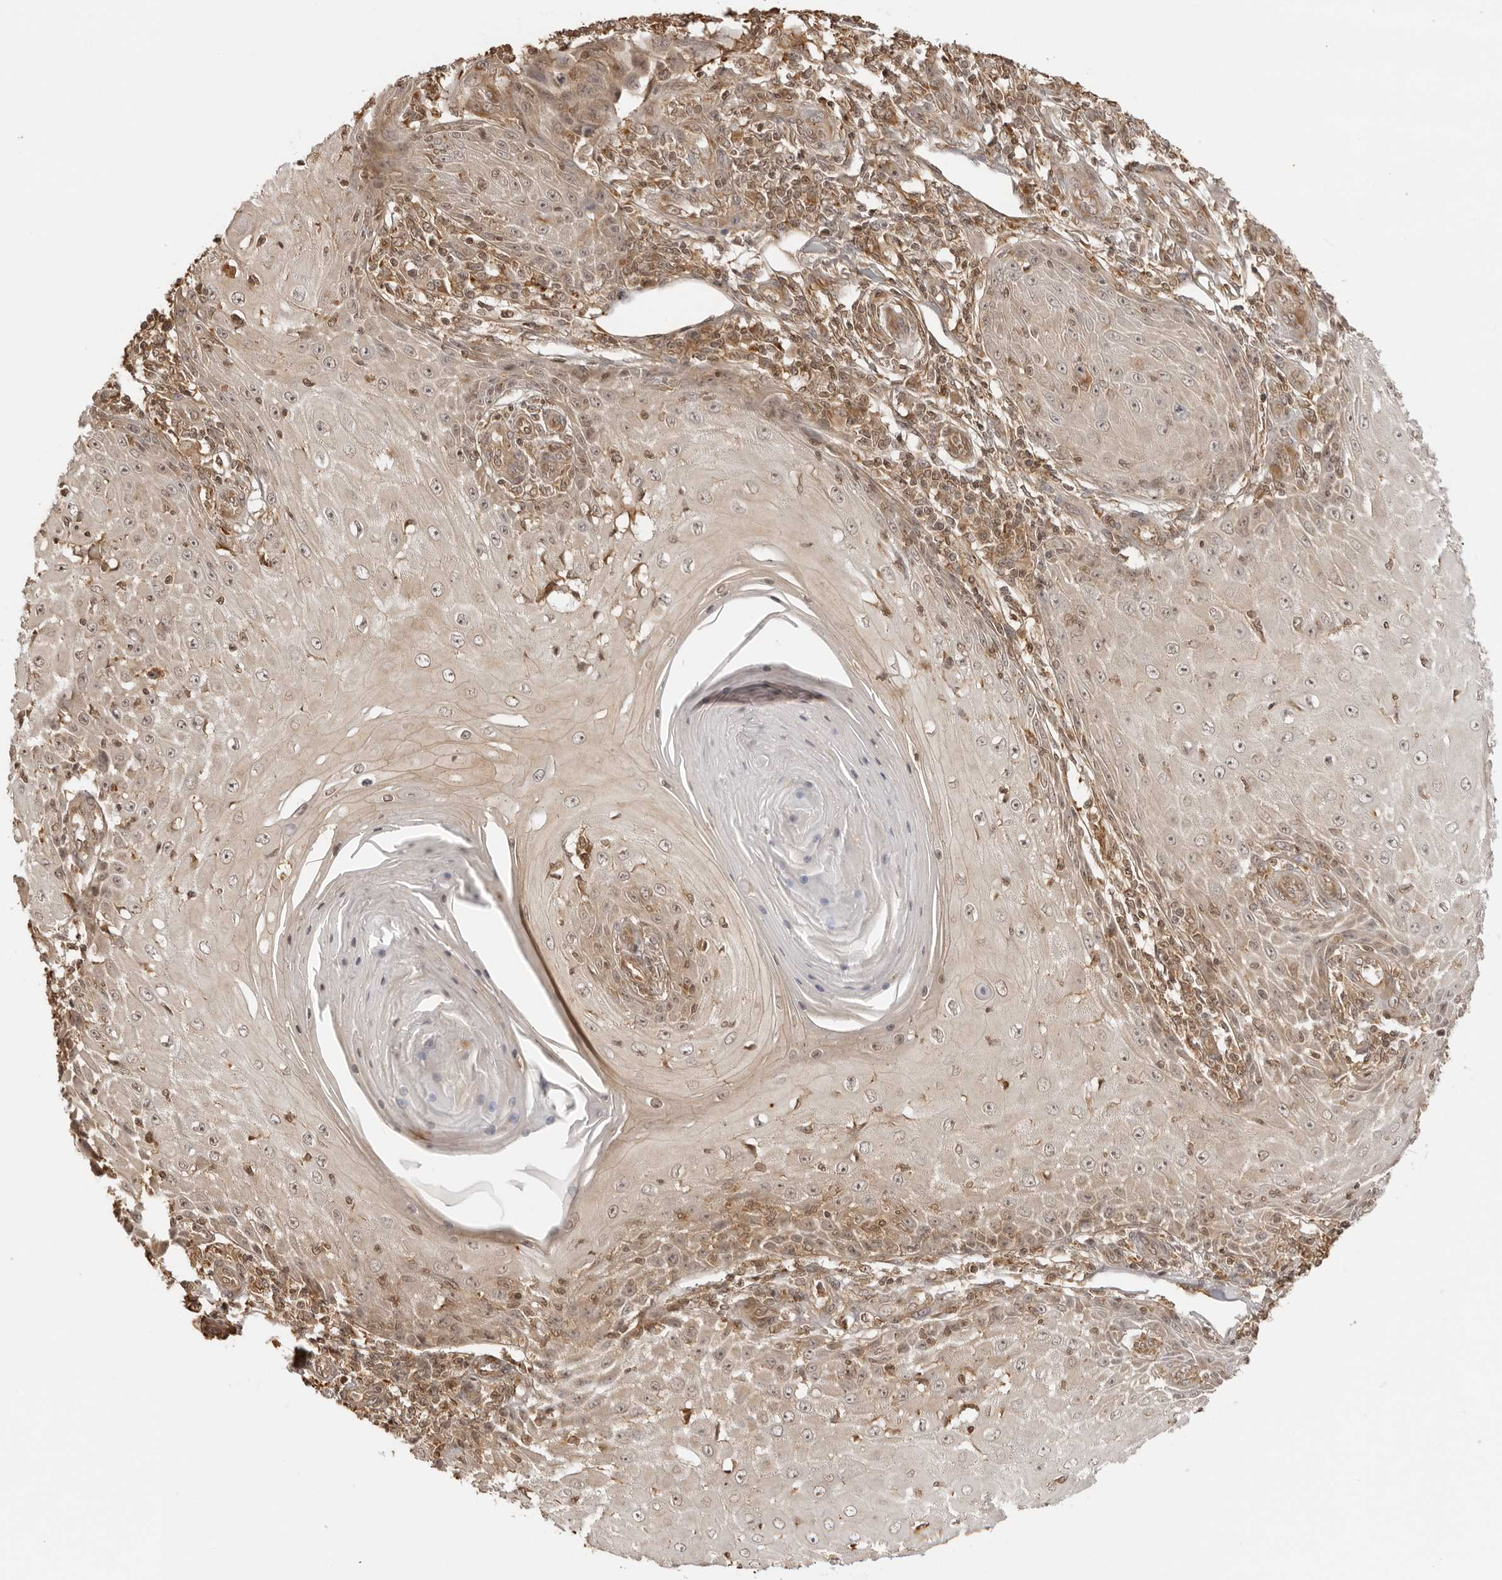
{"staining": {"intensity": "weak", "quantity": ">75%", "location": "cytoplasmic/membranous,nuclear"}, "tissue": "skin cancer", "cell_type": "Tumor cells", "image_type": "cancer", "snomed": [{"axis": "morphology", "description": "Squamous cell carcinoma, NOS"}, {"axis": "topography", "description": "Skin"}], "caption": "Skin cancer tissue shows weak cytoplasmic/membranous and nuclear expression in about >75% of tumor cells", "gene": "IKBKE", "patient": {"sex": "female", "age": 73}}